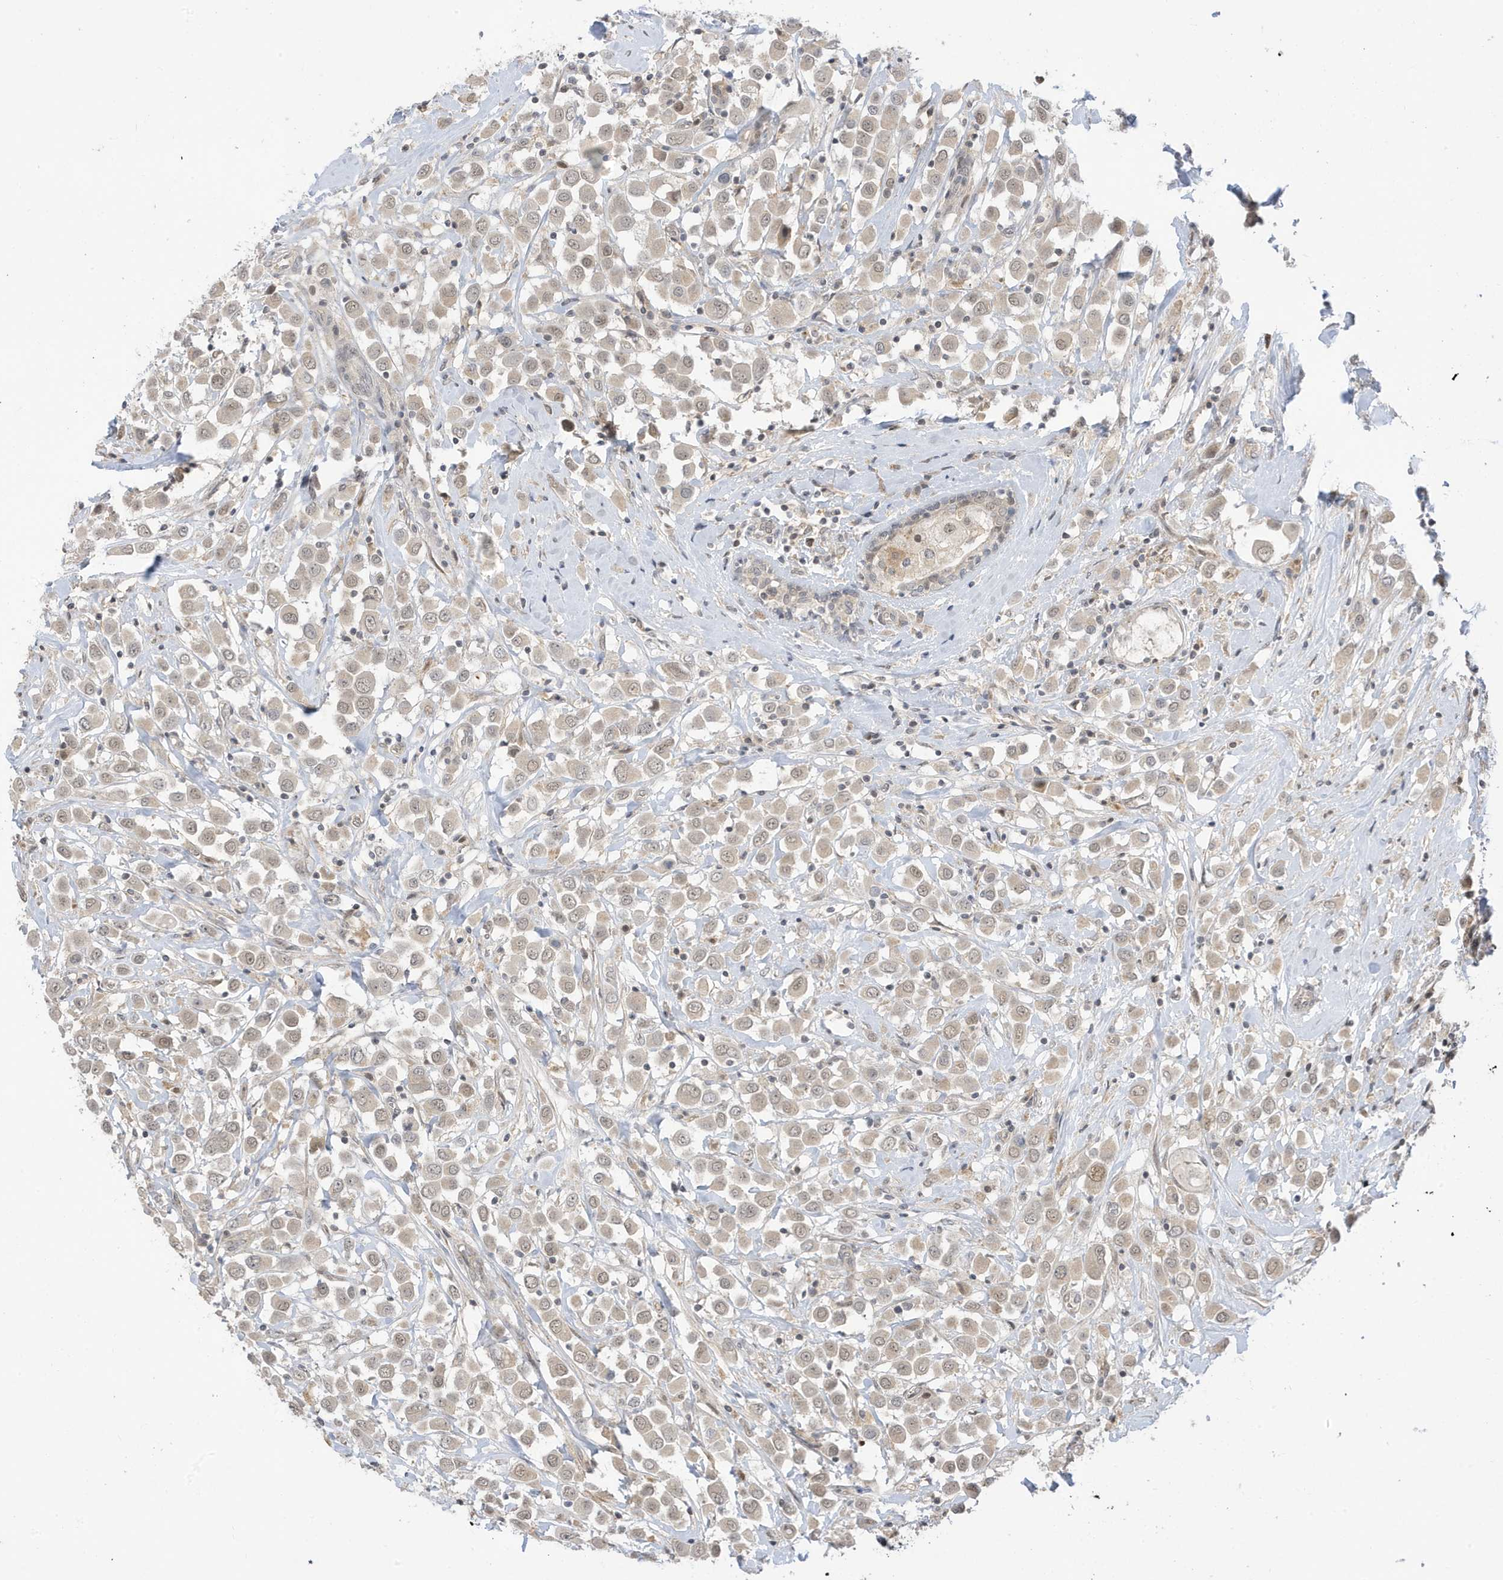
{"staining": {"intensity": "weak", "quantity": ">75%", "location": "cytoplasmic/membranous,nuclear"}, "tissue": "breast cancer", "cell_type": "Tumor cells", "image_type": "cancer", "snomed": [{"axis": "morphology", "description": "Duct carcinoma"}, {"axis": "topography", "description": "Breast"}], "caption": "Weak cytoplasmic/membranous and nuclear positivity is seen in about >75% of tumor cells in breast cancer (intraductal carcinoma).", "gene": "TAB3", "patient": {"sex": "female", "age": 61}}